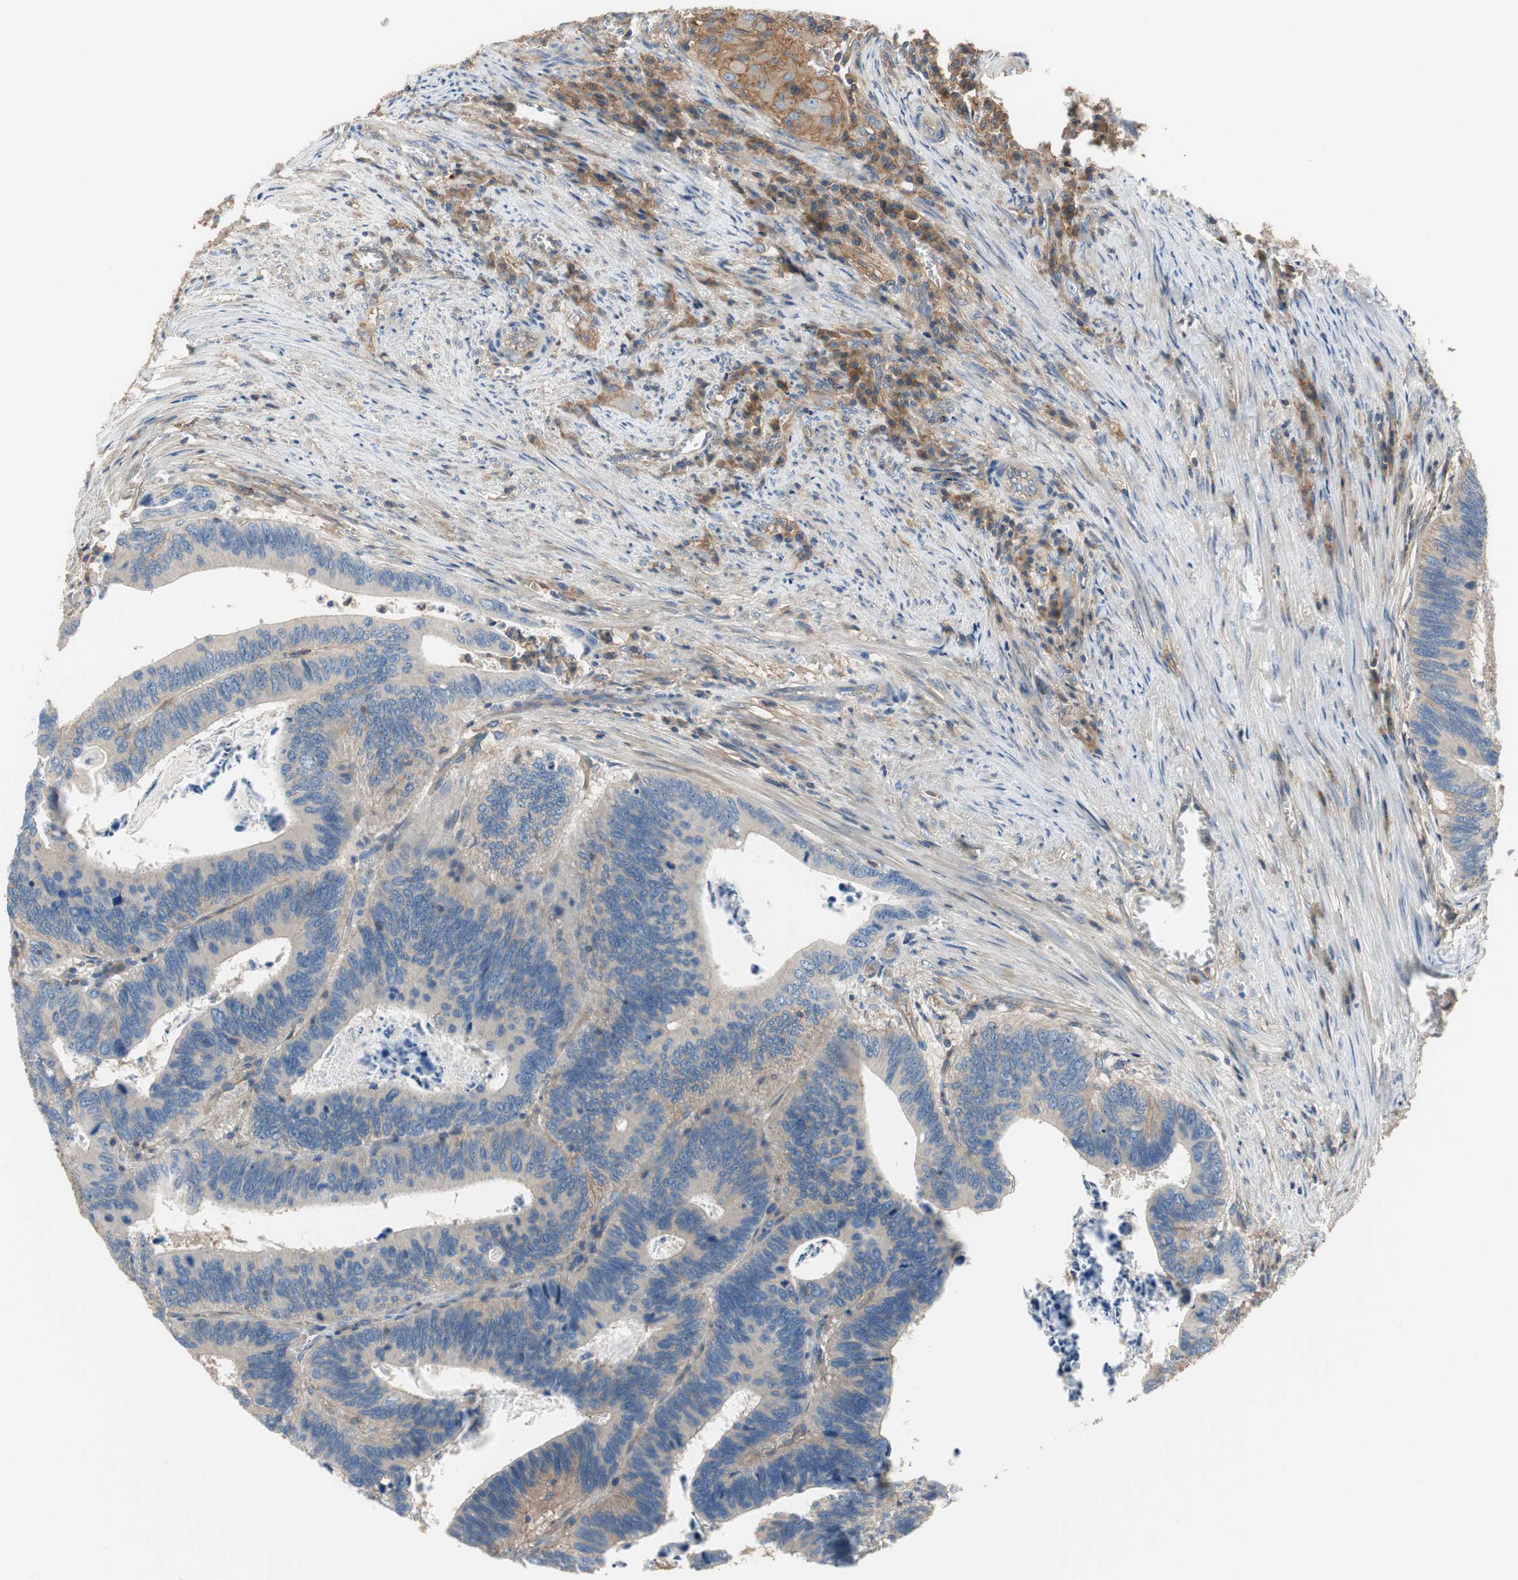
{"staining": {"intensity": "weak", "quantity": "25%-75%", "location": "cytoplasmic/membranous"}, "tissue": "colorectal cancer", "cell_type": "Tumor cells", "image_type": "cancer", "snomed": [{"axis": "morphology", "description": "Adenocarcinoma, NOS"}, {"axis": "topography", "description": "Colon"}], "caption": "The image displays immunohistochemical staining of adenocarcinoma (colorectal). There is weak cytoplasmic/membranous staining is seen in about 25%-75% of tumor cells.", "gene": "IL1RL1", "patient": {"sex": "male", "age": 72}}